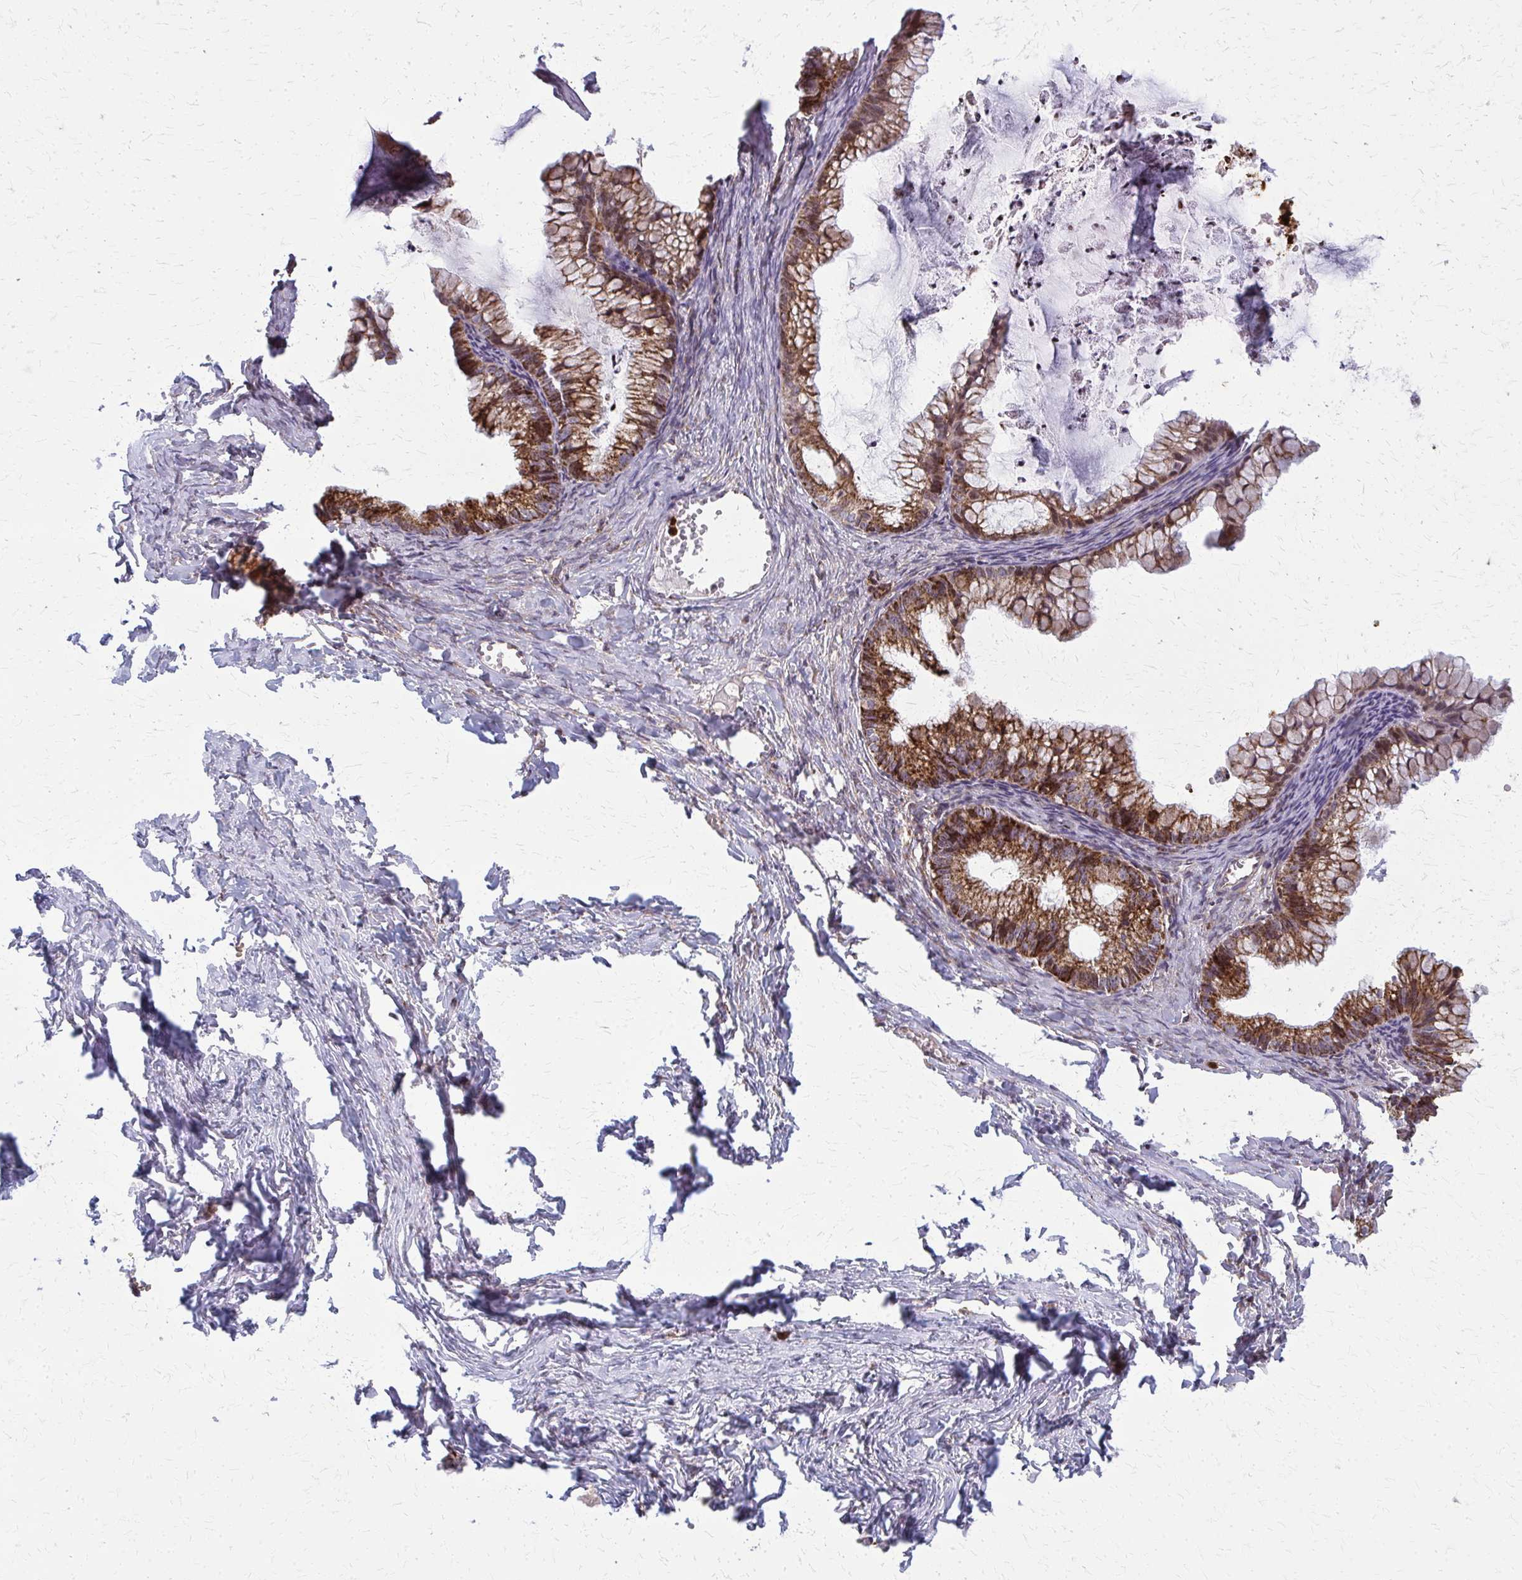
{"staining": {"intensity": "strong", "quantity": ">75%", "location": "cytoplasmic/membranous"}, "tissue": "ovarian cancer", "cell_type": "Tumor cells", "image_type": "cancer", "snomed": [{"axis": "morphology", "description": "Cystadenocarcinoma, mucinous, NOS"}, {"axis": "topography", "description": "Ovary"}], "caption": "Human ovarian cancer (mucinous cystadenocarcinoma) stained with a brown dye demonstrates strong cytoplasmic/membranous positive staining in approximately >75% of tumor cells.", "gene": "MCCC1", "patient": {"sex": "female", "age": 35}}